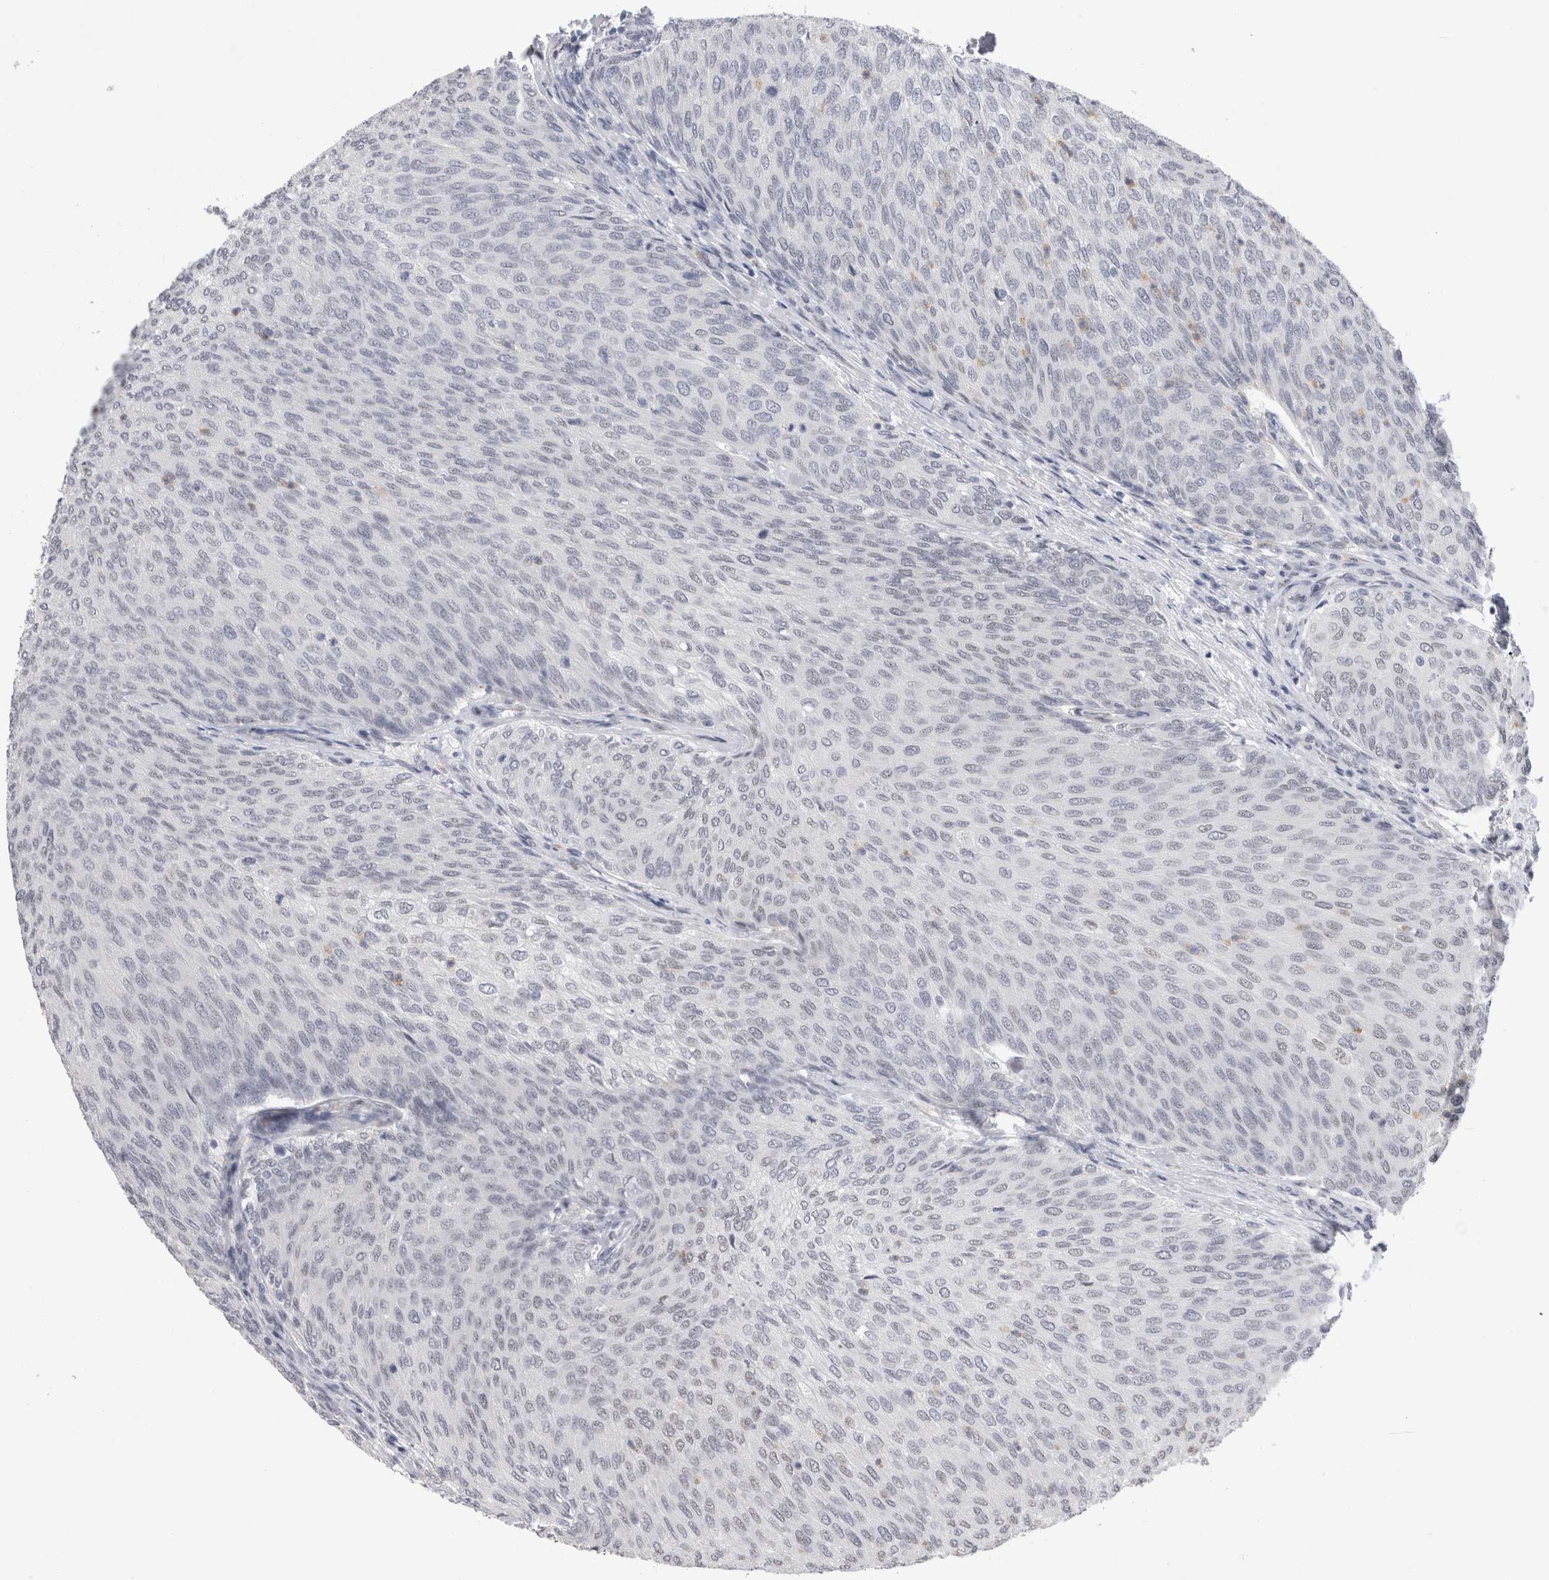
{"staining": {"intensity": "negative", "quantity": "none", "location": "none"}, "tissue": "urothelial cancer", "cell_type": "Tumor cells", "image_type": "cancer", "snomed": [{"axis": "morphology", "description": "Urothelial carcinoma, Low grade"}, {"axis": "topography", "description": "Urinary bladder"}], "caption": "Tumor cells show no significant positivity in urothelial carcinoma (low-grade). Brightfield microscopy of immunohistochemistry (IHC) stained with DAB (brown) and hematoxylin (blue), captured at high magnification.", "gene": "RBM6", "patient": {"sex": "female", "age": 79}}